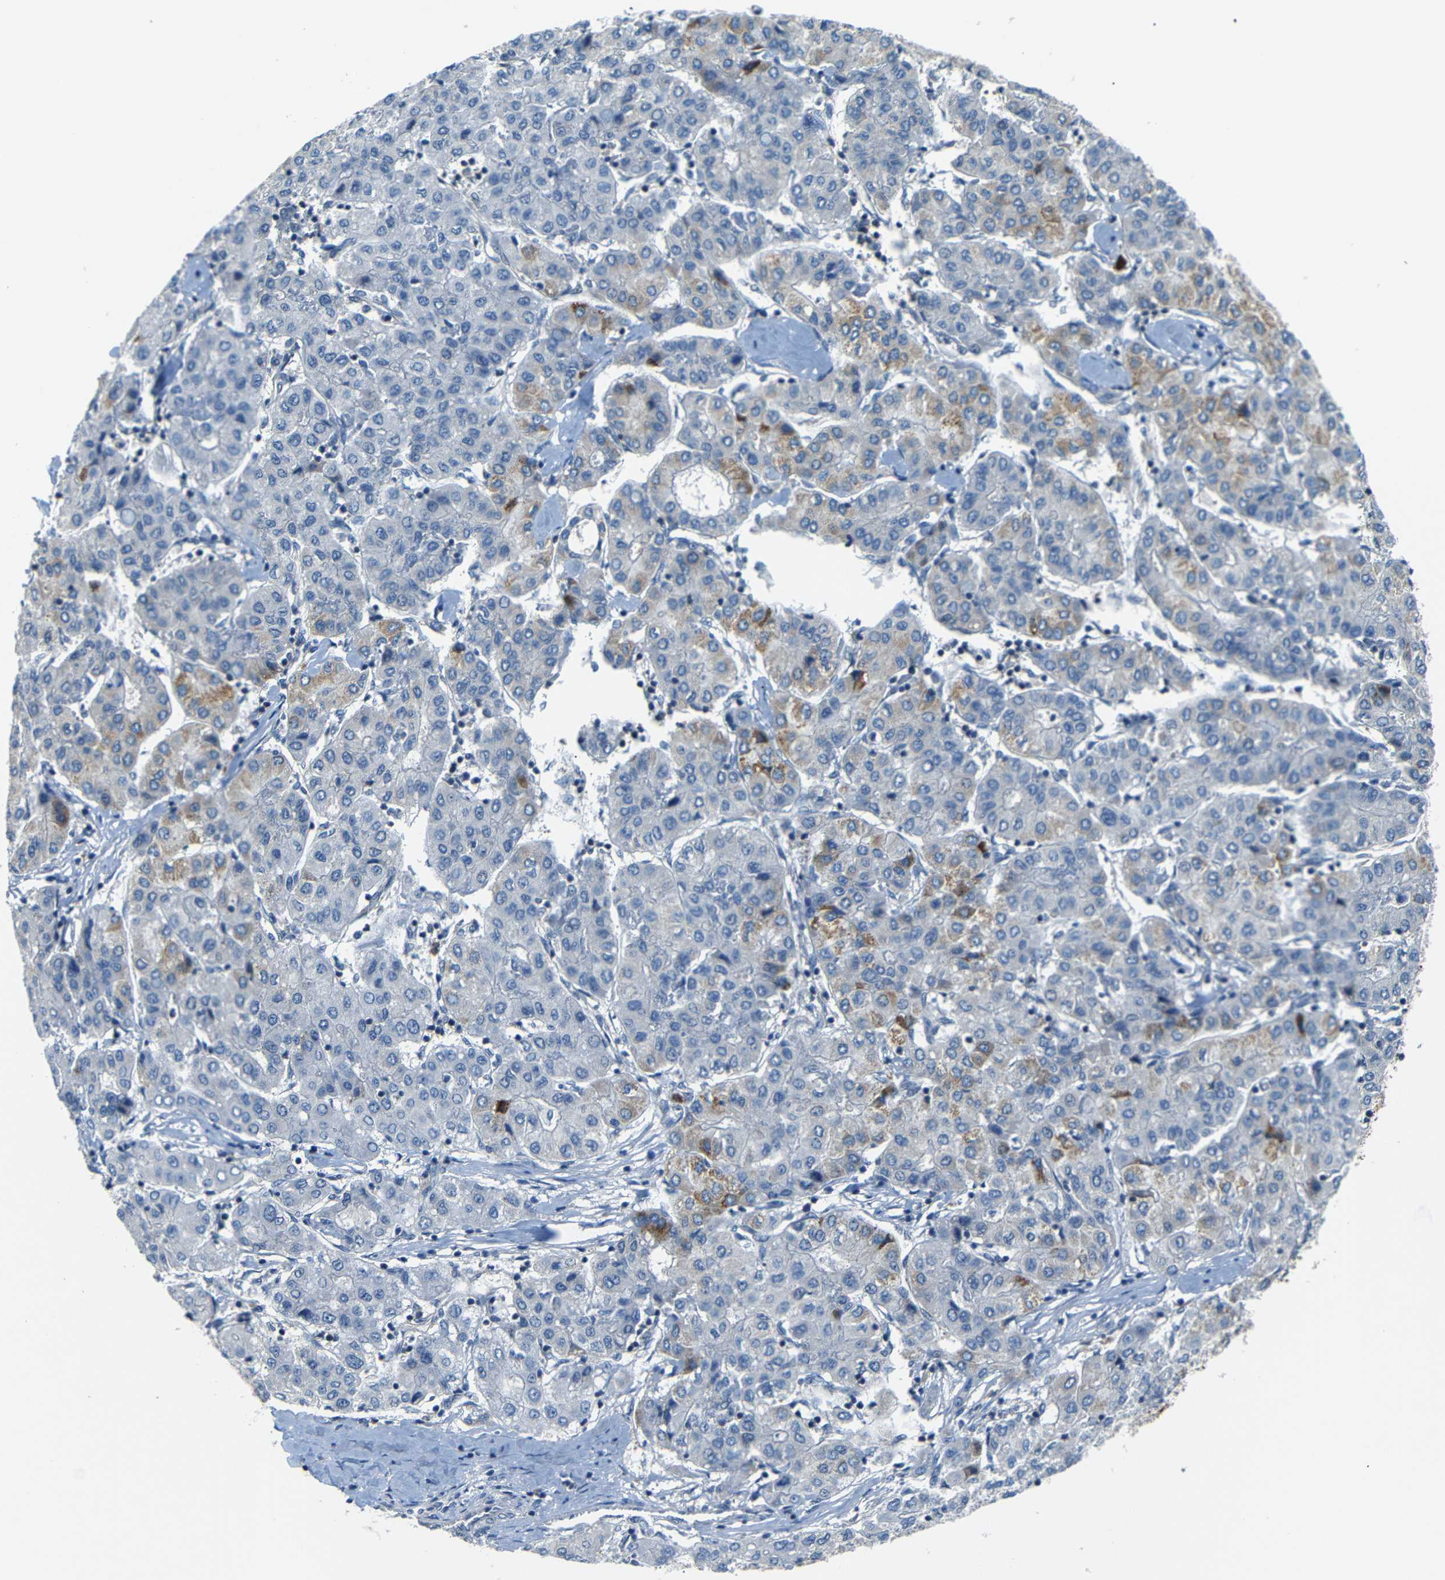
{"staining": {"intensity": "negative", "quantity": "none", "location": "none"}, "tissue": "liver cancer", "cell_type": "Tumor cells", "image_type": "cancer", "snomed": [{"axis": "morphology", "description": "Carcinoma, Hepatocellular, NOS"}, {"axis": "topography", "description": "Liver"}], "caption": "There is no significant staining in tumor cells of hepatocellular carcinoma (liver). Brightfield microscopy of immunohistochemistry (IHC) stained with DAB (brown) and hematoxylin (blue), captured at high magnification.", "gene": "SFN", "patient": {"sex": "male", "age": 65}}